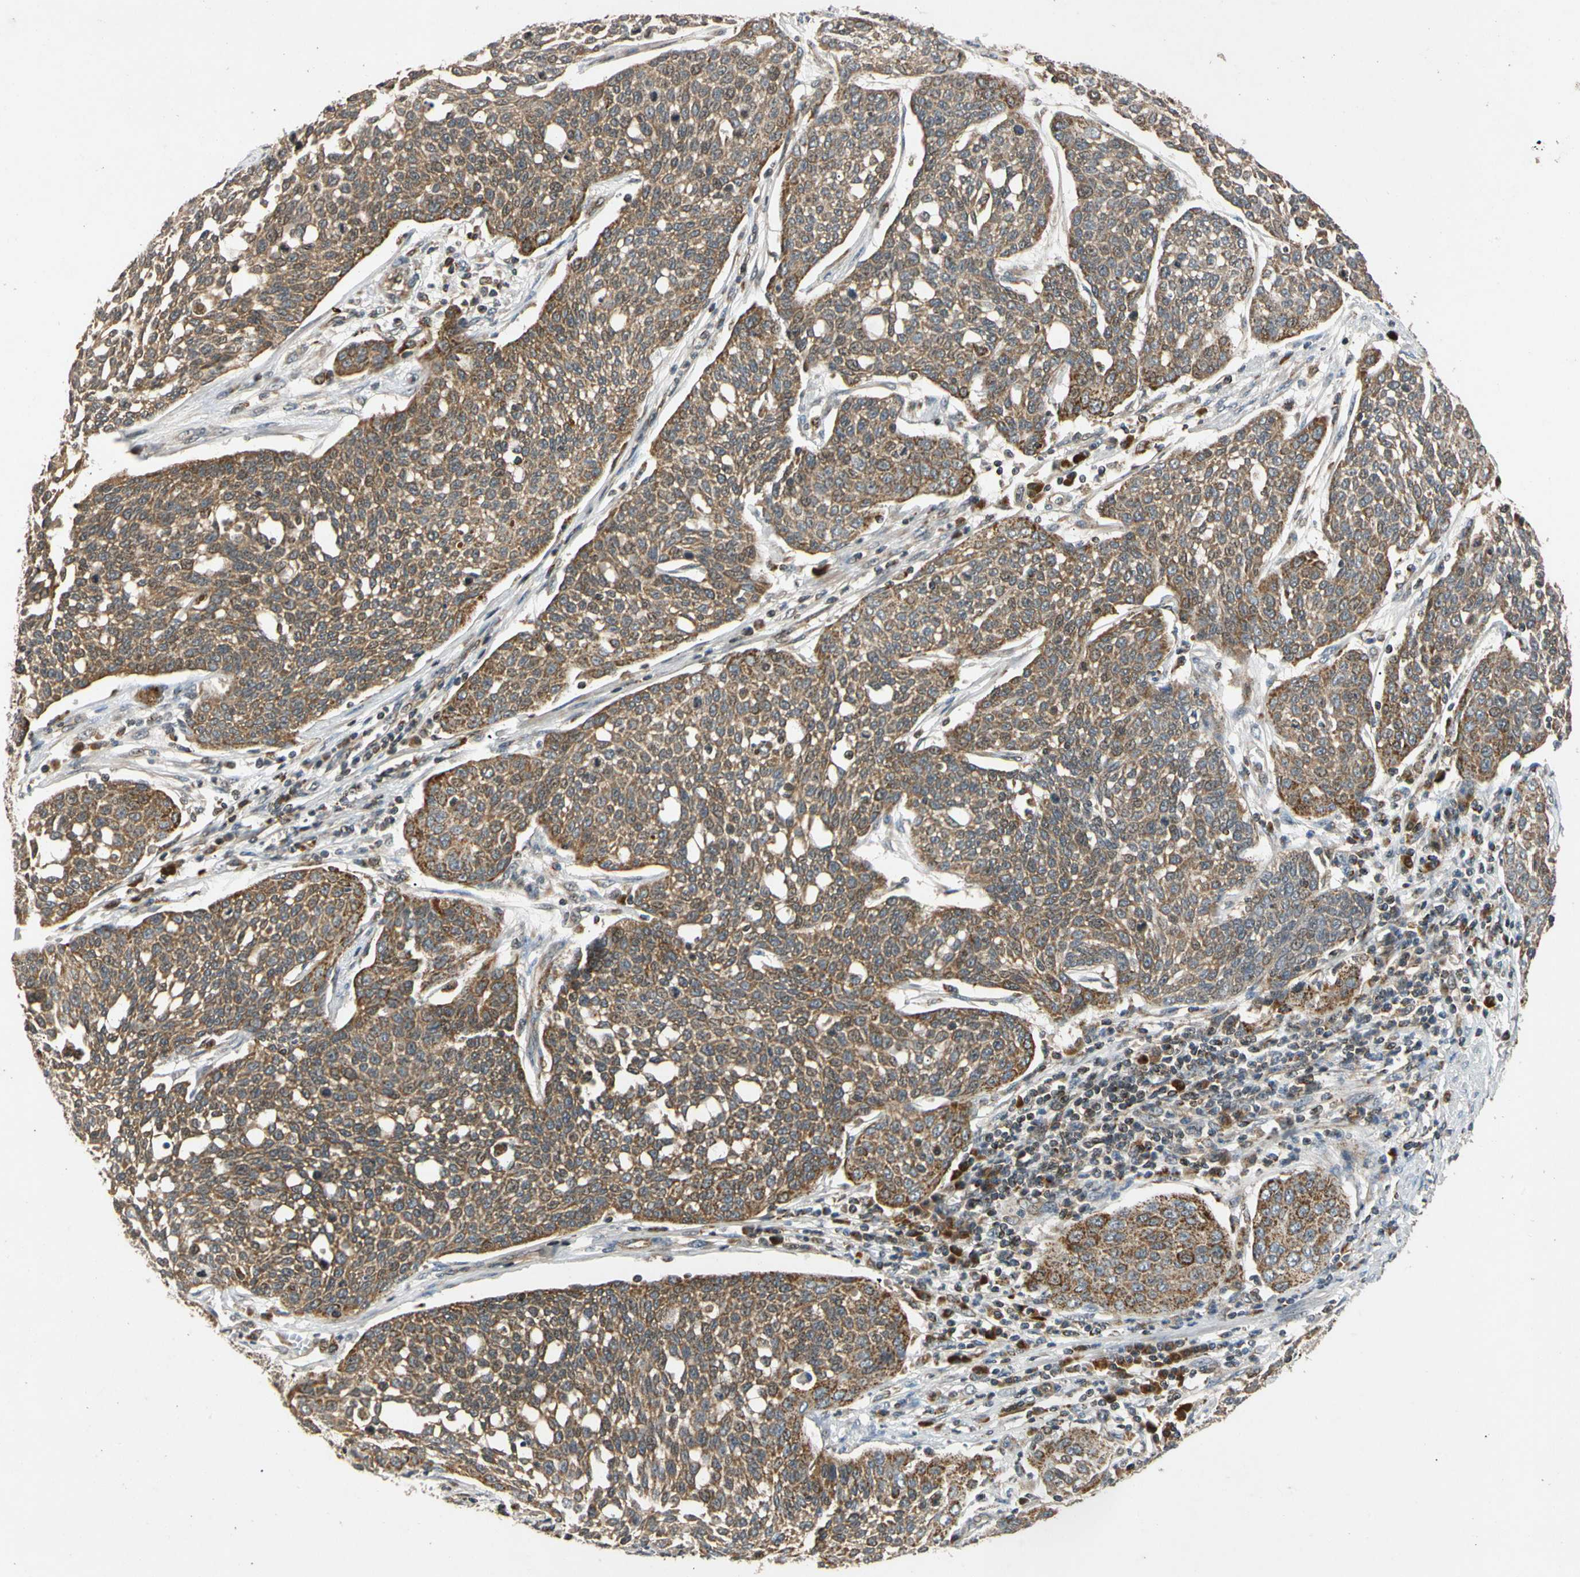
{"staining": {"intensity": "strong", "quantity": ">75%", "location": "cytoplasmic/membranous"}, "tissue": "cervical cancer", "cell_type": "Tumor cells", "image_type": "cancer", "snomed": [{"axis": "morphology", "description": "Squamous cell carcinoma, NOS"}, {"axis": "topography", "description": "Cervix"}], "caption": "Immunohistochemistry staining of squamous cell carcinoma (cervical), which displays high levels of strong cytoplasmic/membranous staining in about >75% of tumor cells indicating strong cytoplasmic/membranous protein positivity. The staining was performed using DAB (brown) for protein detection and nuclei were counterstained in hematoxylin (blue).", "gene": "MRPS22", "patient": {"sex": "female", "age": 34}}